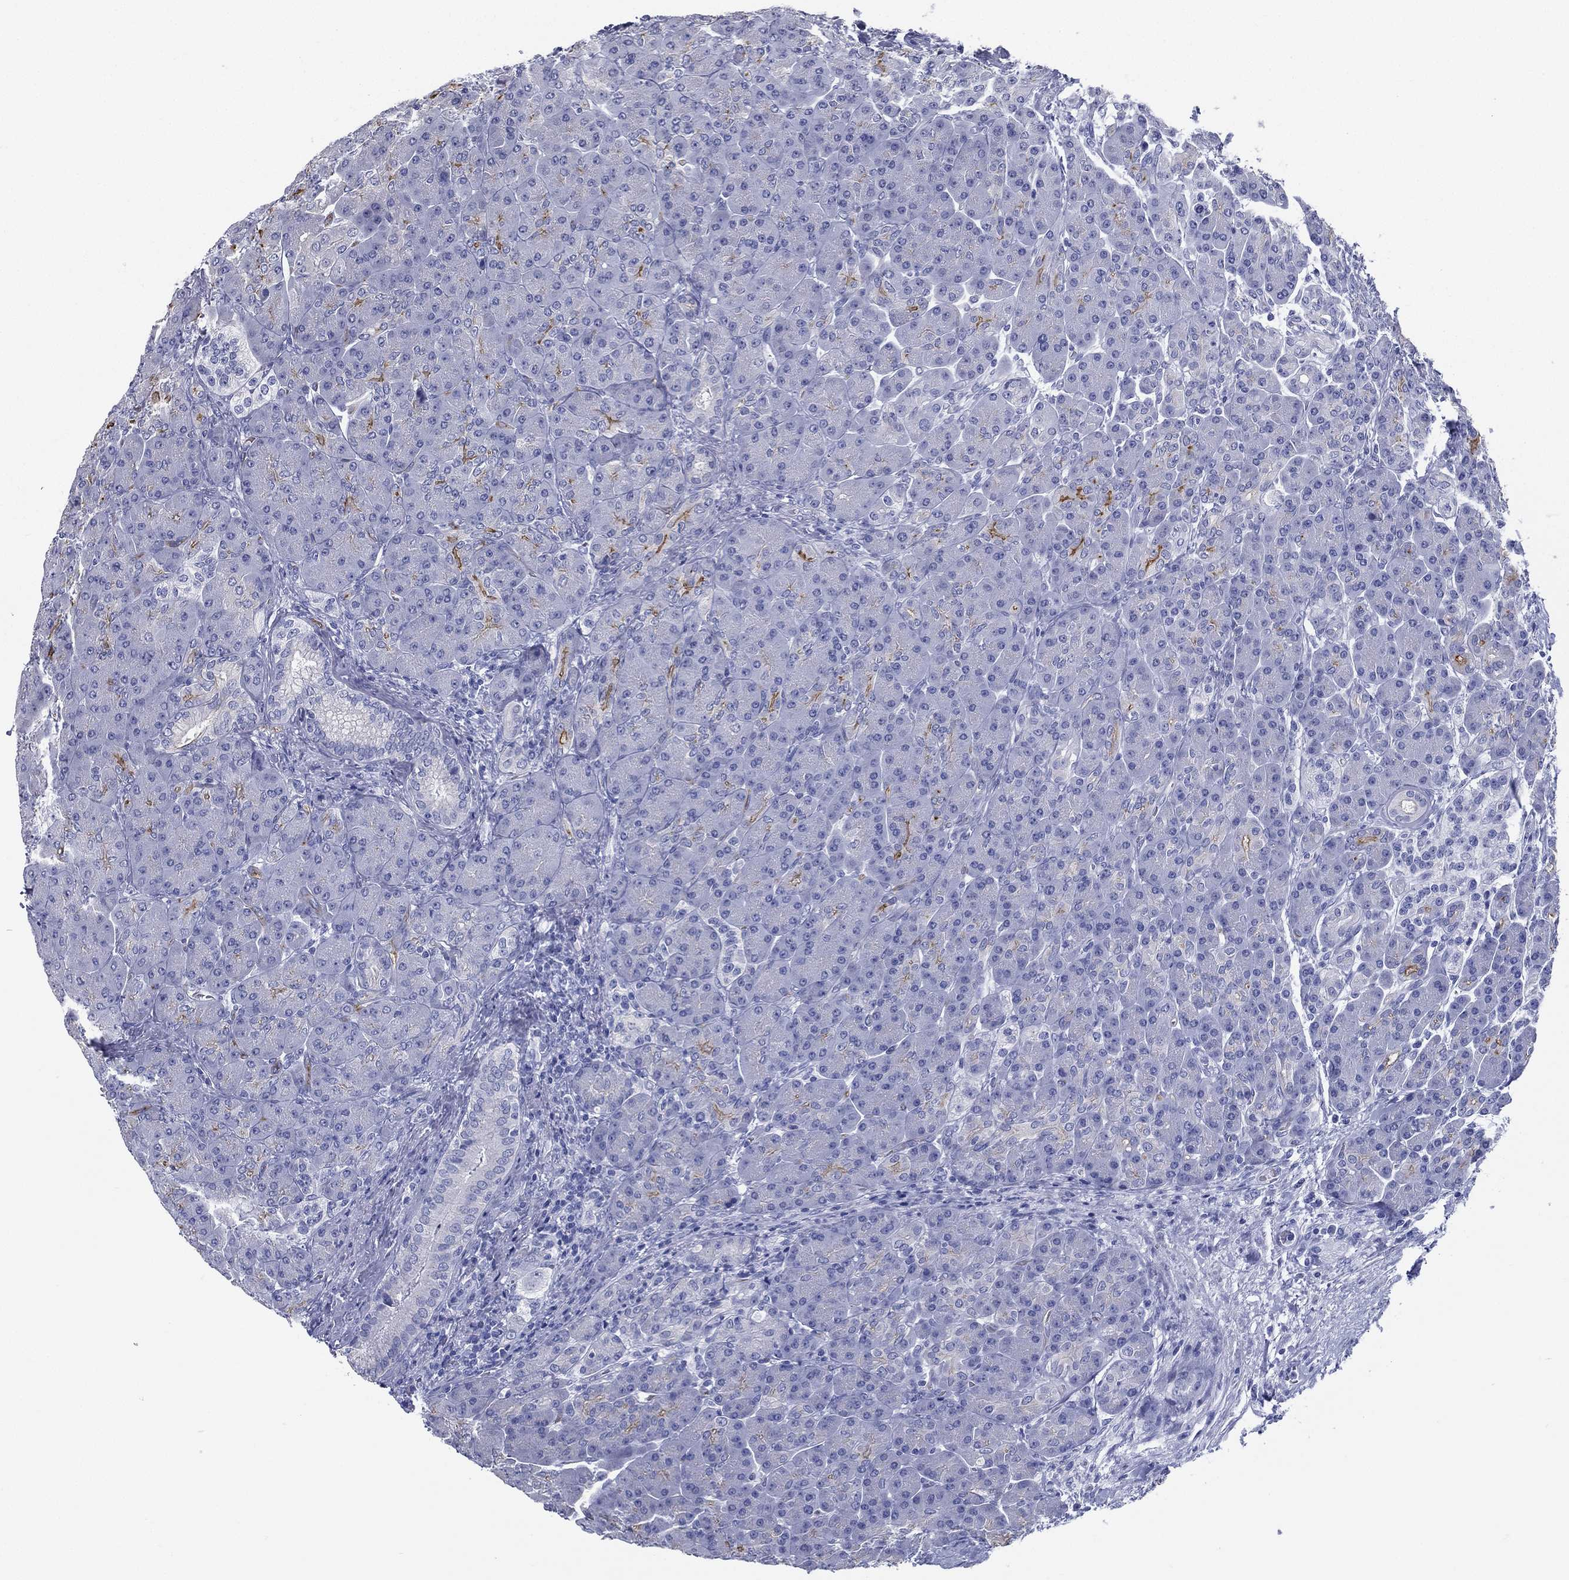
{"staining": {"intensity": "strong", "quantity": "<25%", "location": "cytoplasmic/membranous"}, "tissue": "pancreas", "cell_type": "Exocrine glandular cells", "image_type": "normal", "snomed": [{"axis": "morphology", "description": "Normal tissue, NOS"}, {"axis": "topography", "description": "Pancreas"}], "caption": "The immunohistochemical stain highlights strong cytoplasmic/membranous staining in exocrine glandular cells of benign pancreas.", "gene": "RSPH4A", "patient": {"sex": "male", "age": 70}}